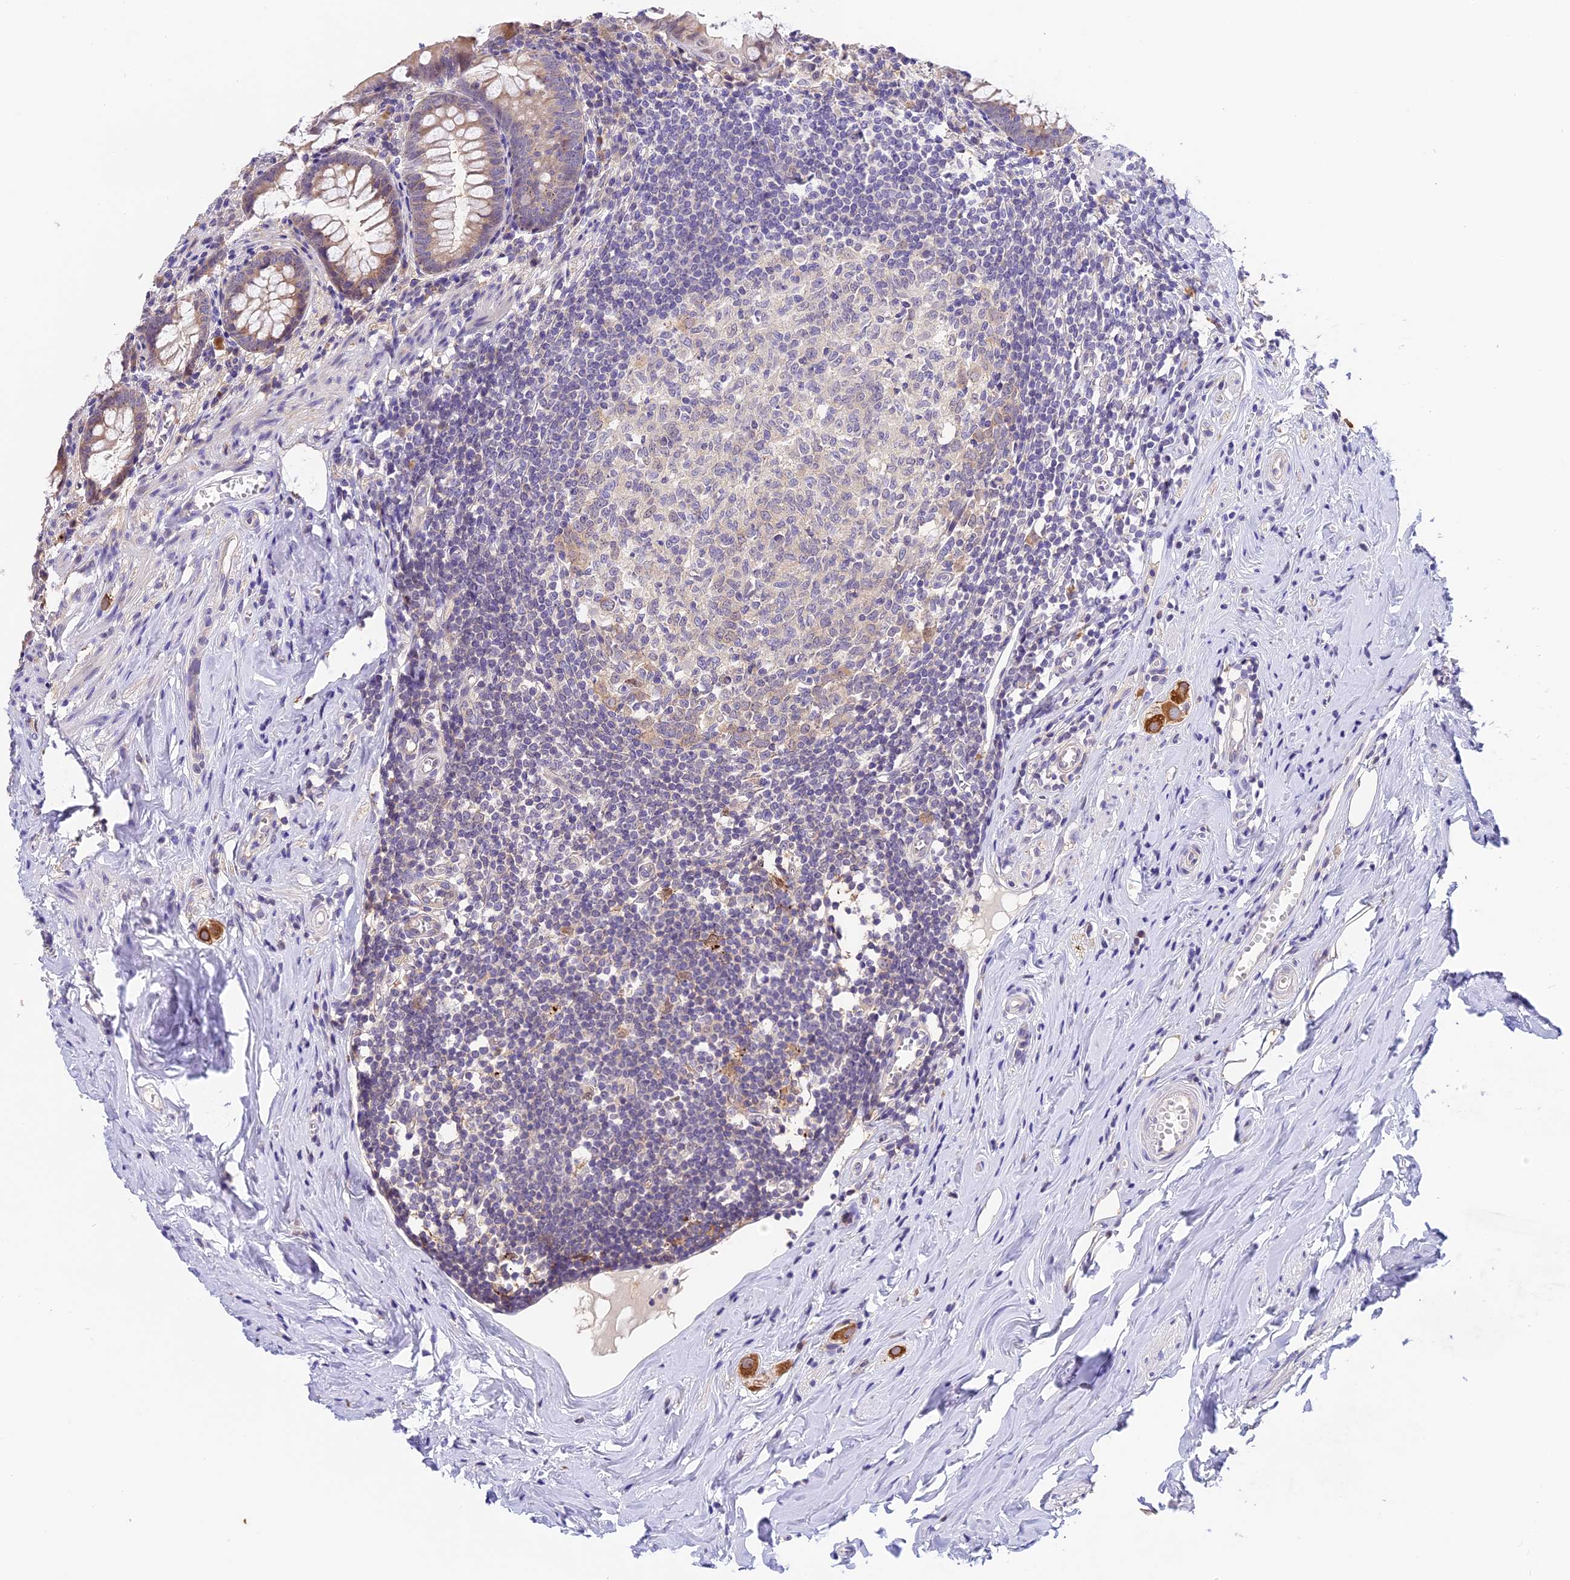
{"staining": {"intensity": "moderate", "quantity": "25%-75%", "location": "cytoplasmic/membranous"}, "tissue": "appendix", "cell_type": "Glandular cells", "image_type": "normal", "snomed": [{"axis": "morphology", "description": "Normal tissue, NOS"}, {"axis": "topography", "description": "Appendix"}], "caption": "Protein staining shows moderate cytoplasmic/membranous staining in approximately 25%-75% of glandular cells in normal appendix.", "gene": "BSCL2", "patient": {"sex": "female", "age": 51}}